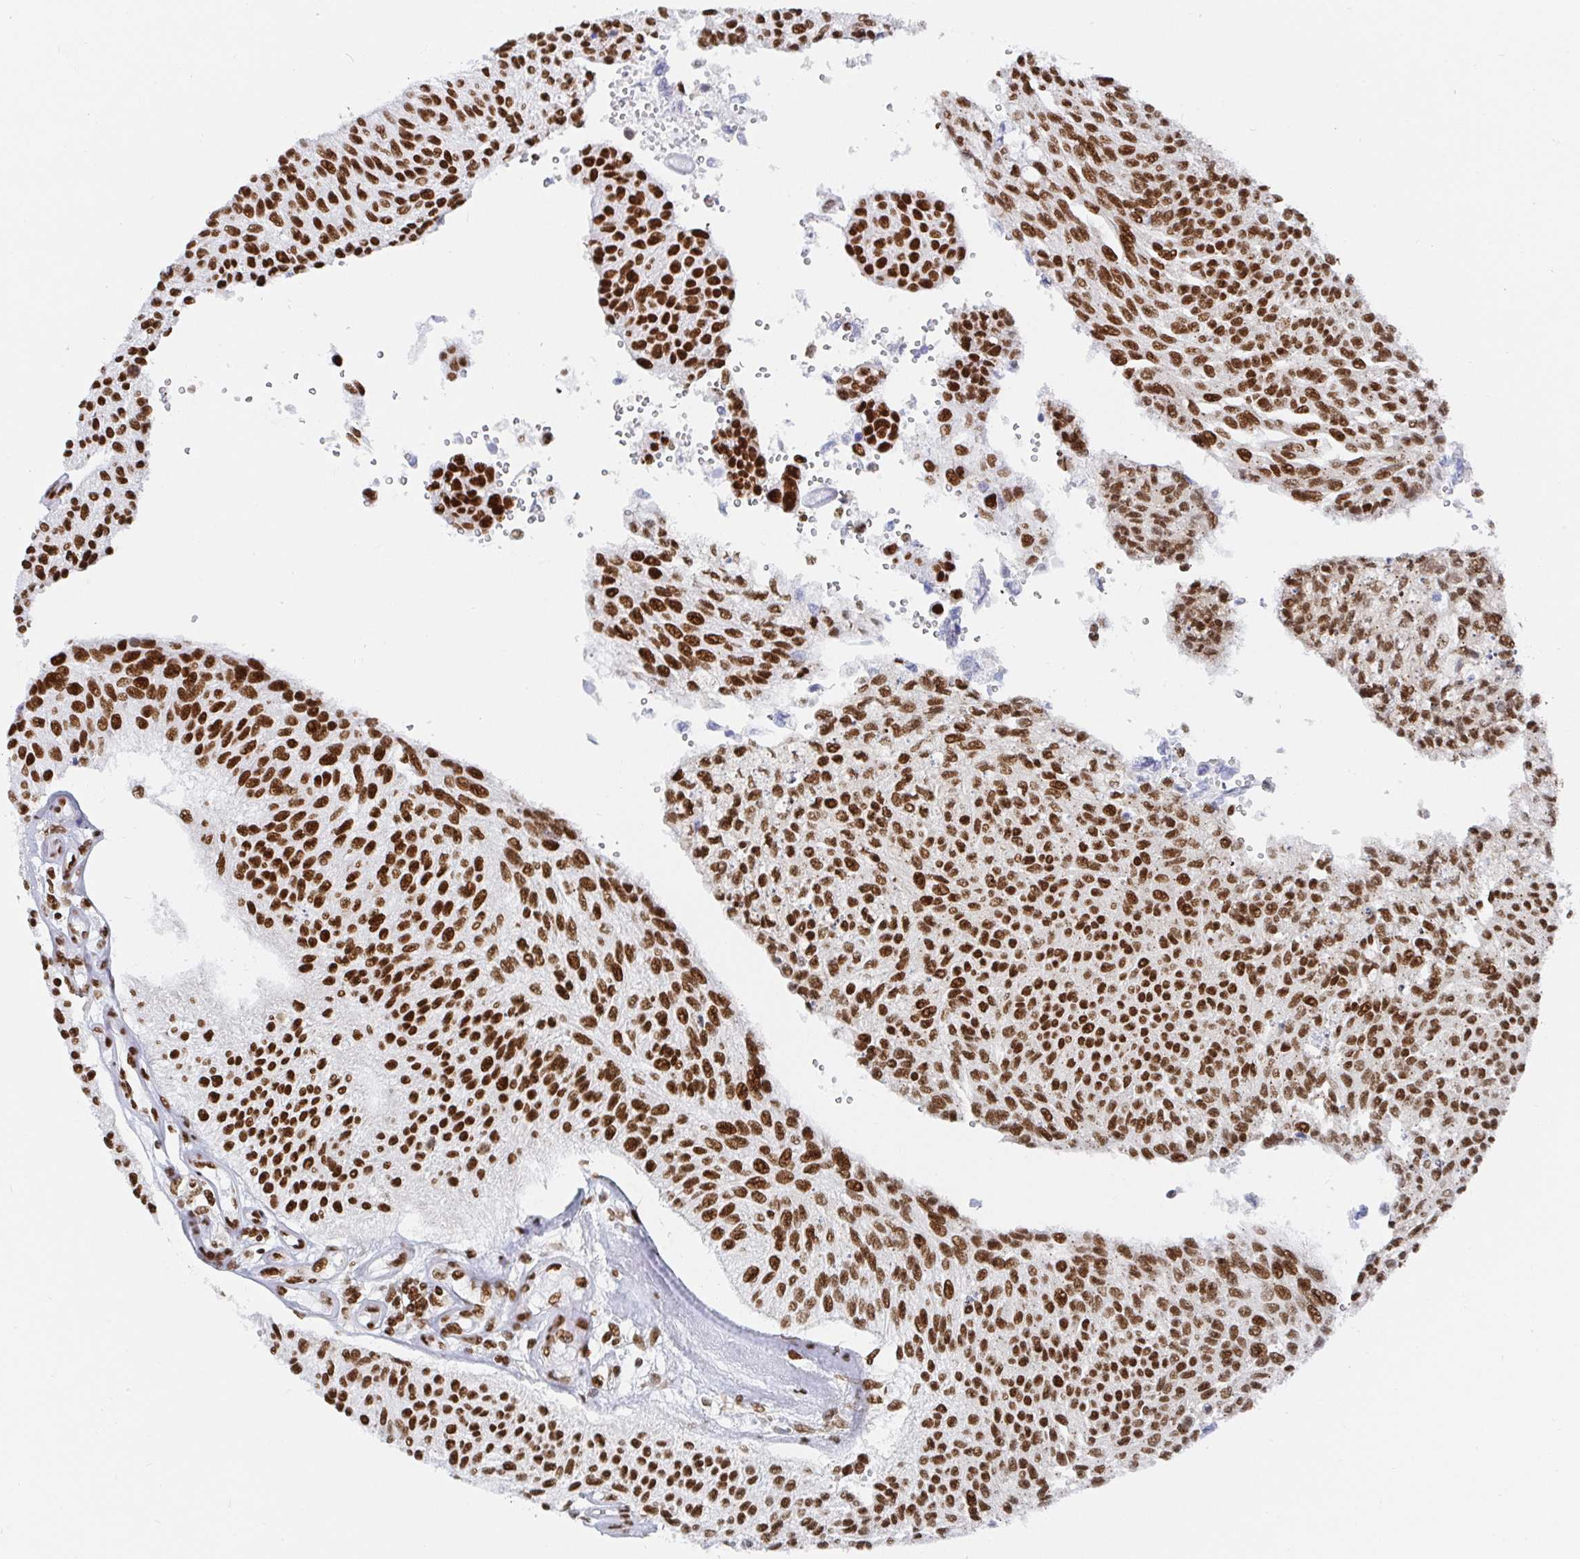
{"staining": {"intensity": "strong", "quantity": ">75%", "location": "nuclear"}, "tissue": "urothelial cancer", "cell_type": "Tumor cells", "image_type": "cancer", "snomed": [{"axis": "morphology", "description": "Urothelial carcinoma, NOS"}, {"axis": "topography", "description": "Urinary bladder"}], "caption": "Immunohistochemistry of human transitional cell carcinoma shows high levels of strong nuclear expression in about >75% of tumor cells. (Stains: DAB (3,3'-diaminobenzidine) in brown, nuclei in blue, Microscopy: brightfield microscopy at high magnification).", "gene": "EWSR1", "patient": {"sex": "male", "age": 55}}